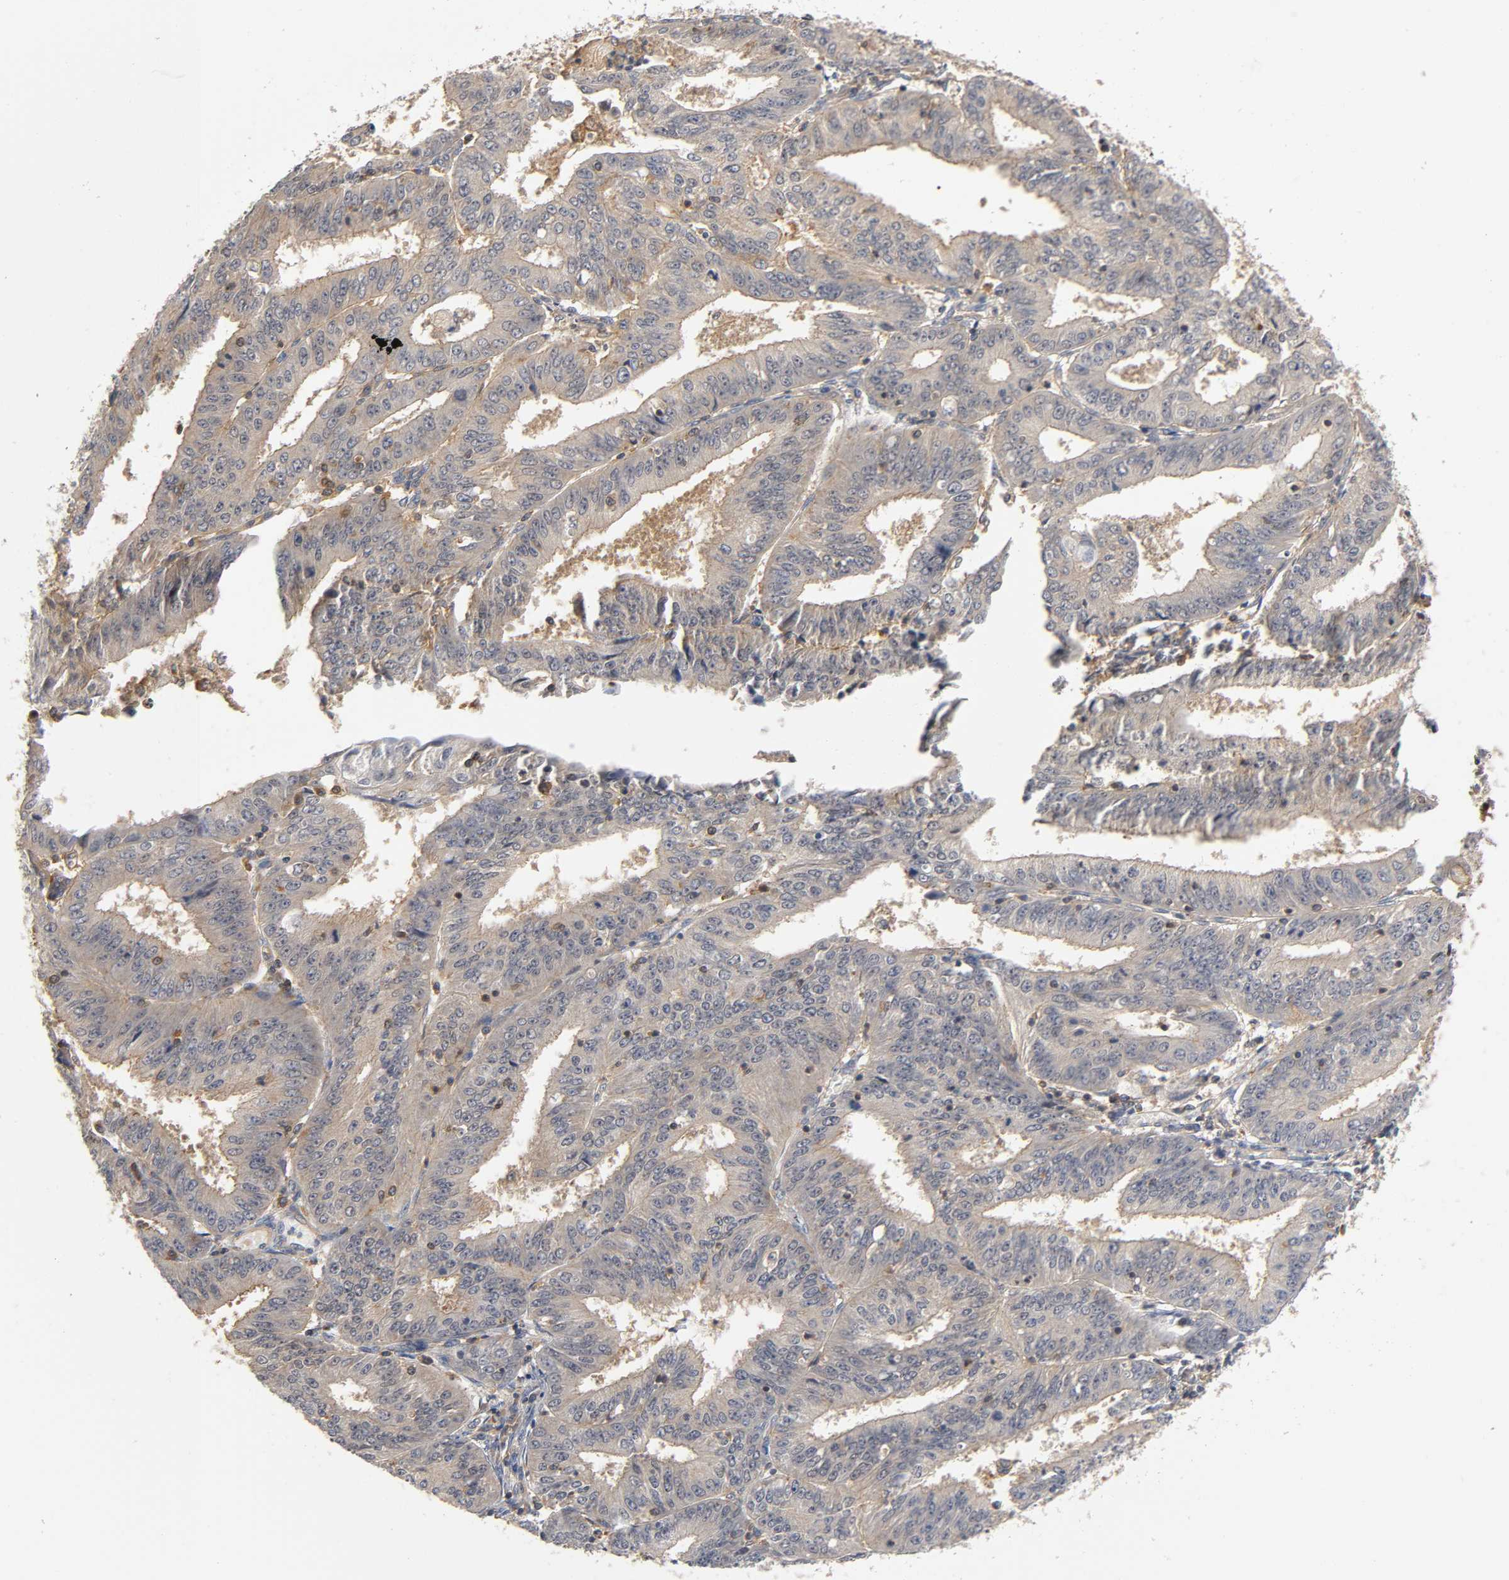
{"staining": {"intensity": "moderate", "quantity": ">75%", "location": "cytoplasmic/membranous"}, "tissue": "endometrial cancer", "cell_type": "Tumor cells", "image_type": "cancer", "snomed": [{"axis": "morphology", "description": "Adenocarcinoma, NOS"}, {"axis": "topography", "description": "Endometrium"}], "caption": "This photomicrograph displays endometrial adenocarcinoma stained with immunohistochemistry (IHC) to label a protein in brown. The cytoplasmic/membranous of tumor cells show moderate positivity for the protein. Nuclei are counter-stained blue.", "gene": "ACTR2", "patient": {"sex": "female", "age": 42}}